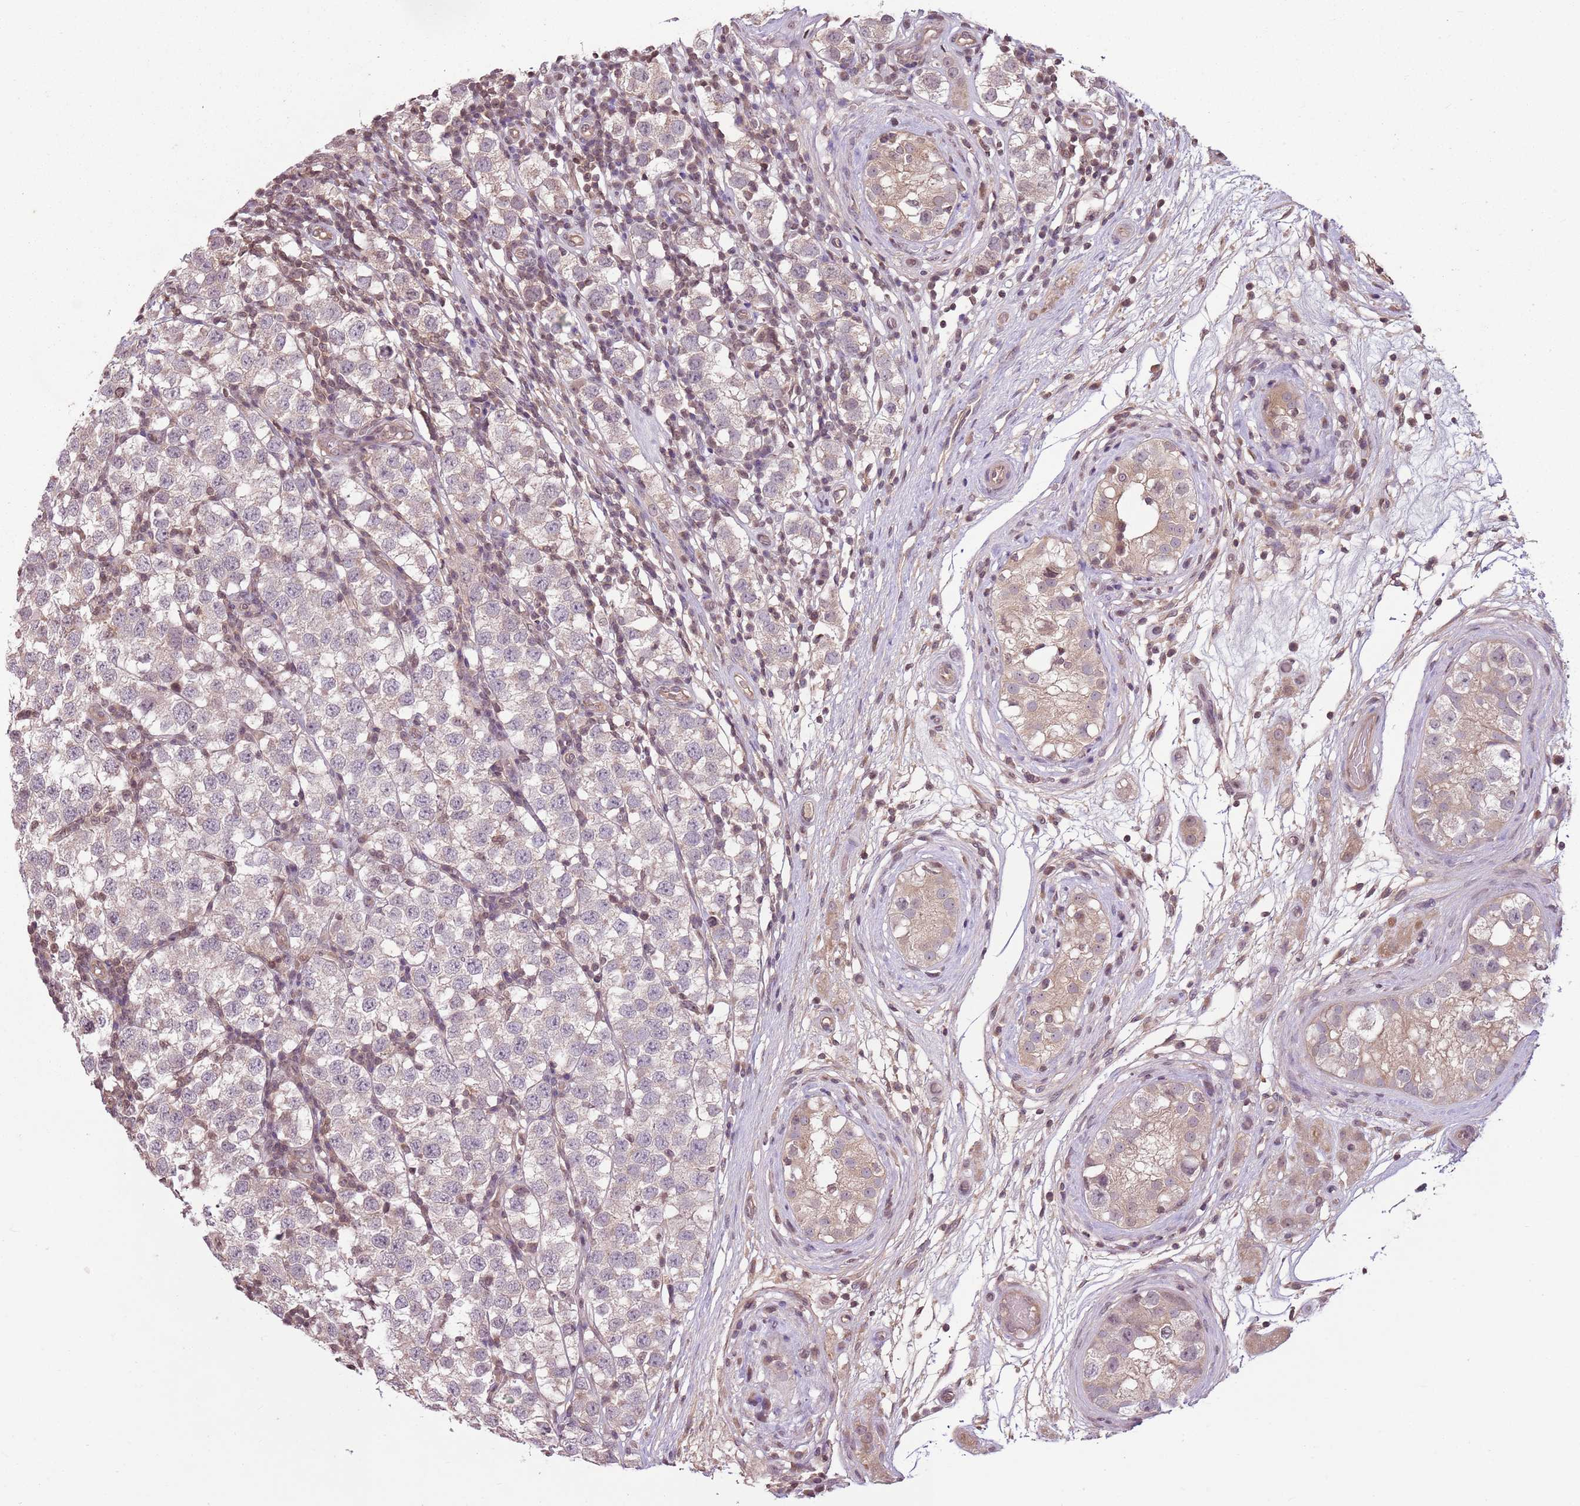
{"staining": {"intensity": "negative", "quantity": "none", "location": "none"}, "tissue": "testis cancer", "cell_type": "Tumor cells", "image_type": "cancer", "snomed": [{"axis": "morphology", "description": "Seminoma, NOS"}, {"axis": "topography", "description": "Testis"}], "caption": "Tumor cells show no significant protein positivity in testis cancer.", "gene": "CAPN9", "patient": {"sex": "male", "age": 34}}